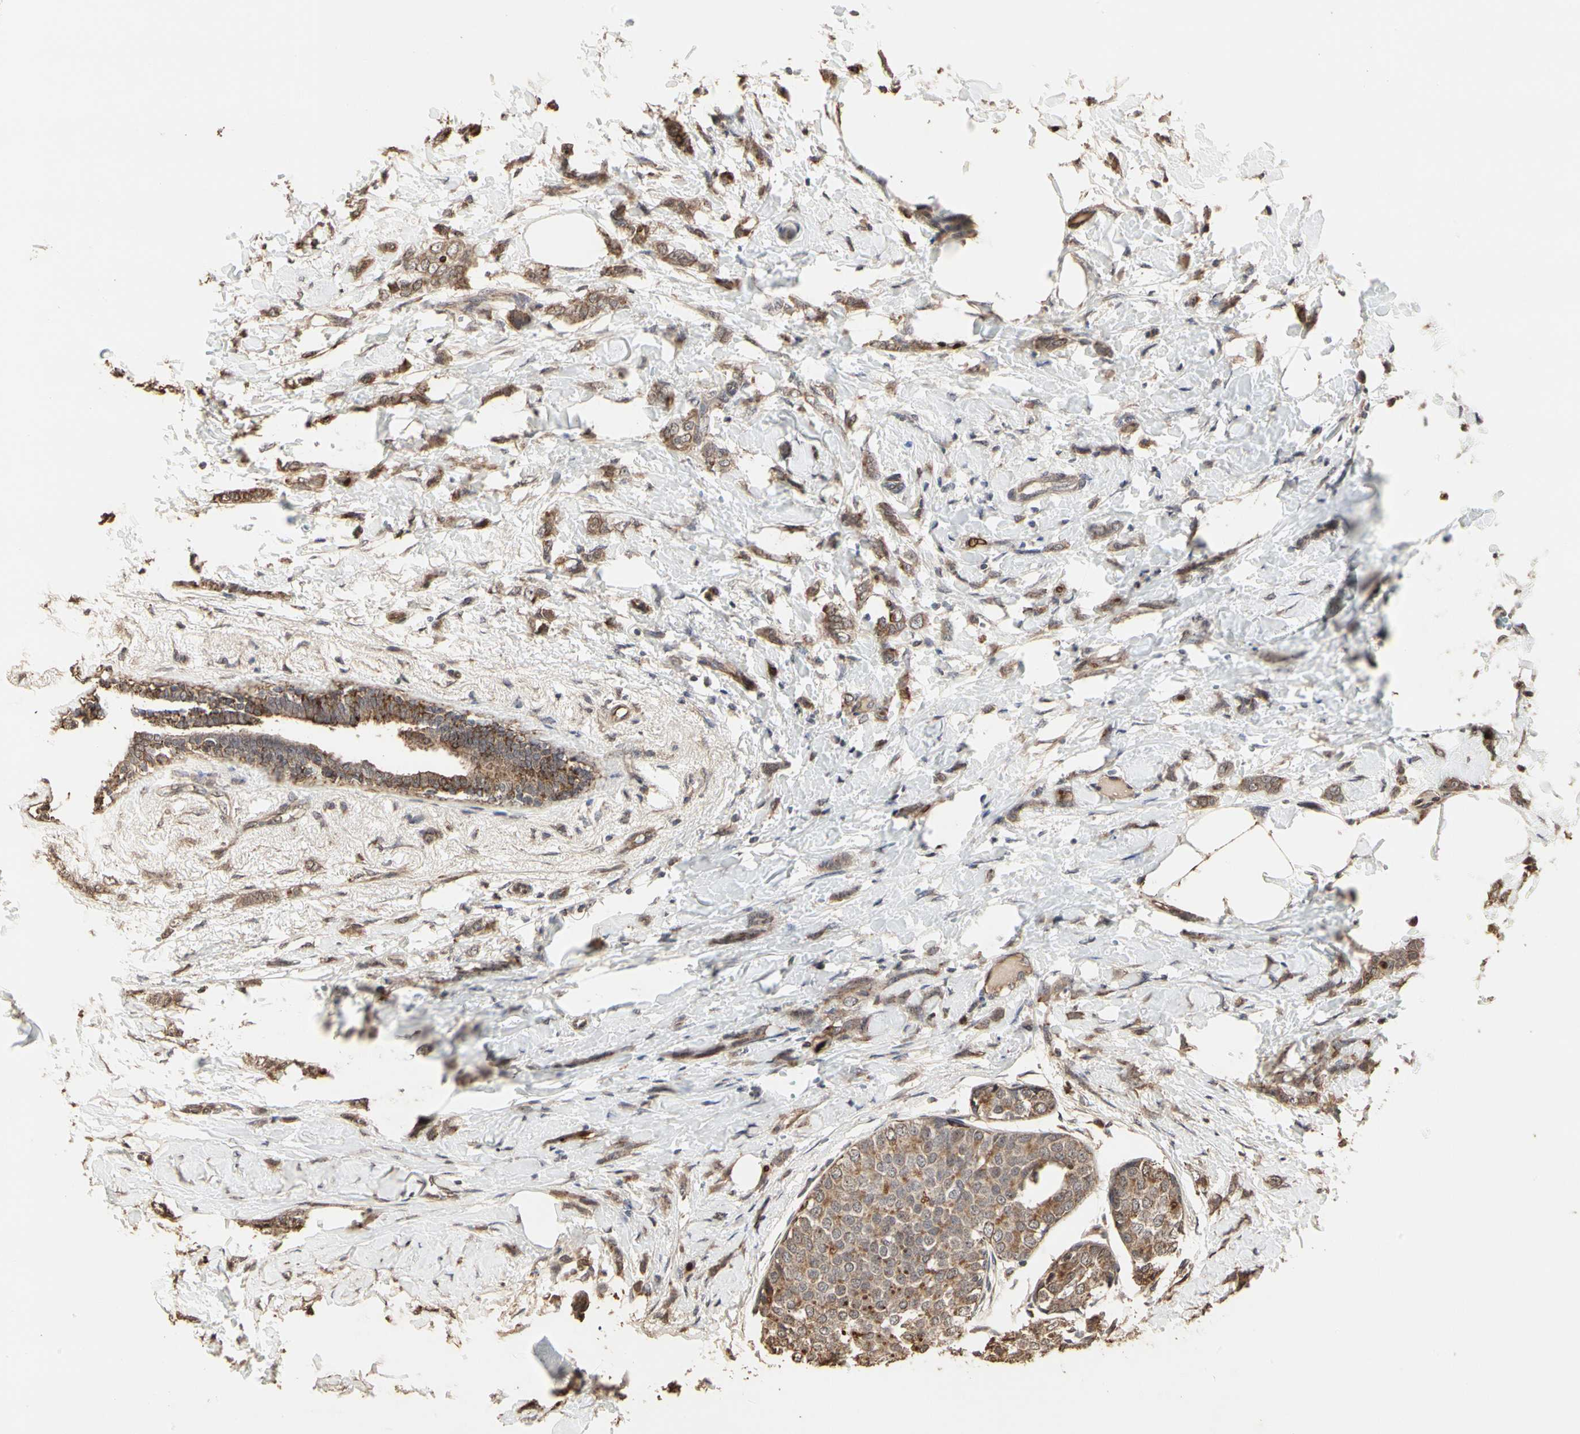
{"staining": {"intensity": "moderate", "quantity": ">75%", "location": "cytoplasmic/membranous"}, "tissue": "breast cancer", "cell_type": "Tumor cells", "image_type": "cancer", "snomed": [{"axis": "morphology", "description": "Lobular carcinoma, in situ"}, {"axis": "morphology", "description": "Lobular carcinoma"}, {"axis": "topography", "description": "Breast"}], "caption": "A histopathology image of breast cancer (lobular carcinoma) stained for a protein demonstrates moderate cytoplasmic/membranous brown staining in tumor cells. (Stains: DAB (3,3'-diaminobenzidine) in brown, nuclei in blue, Microscopy: brightfield microscopy at high magnification).", "gene": "TAOK1", "patient": {"sex": "female", "age": 41}}